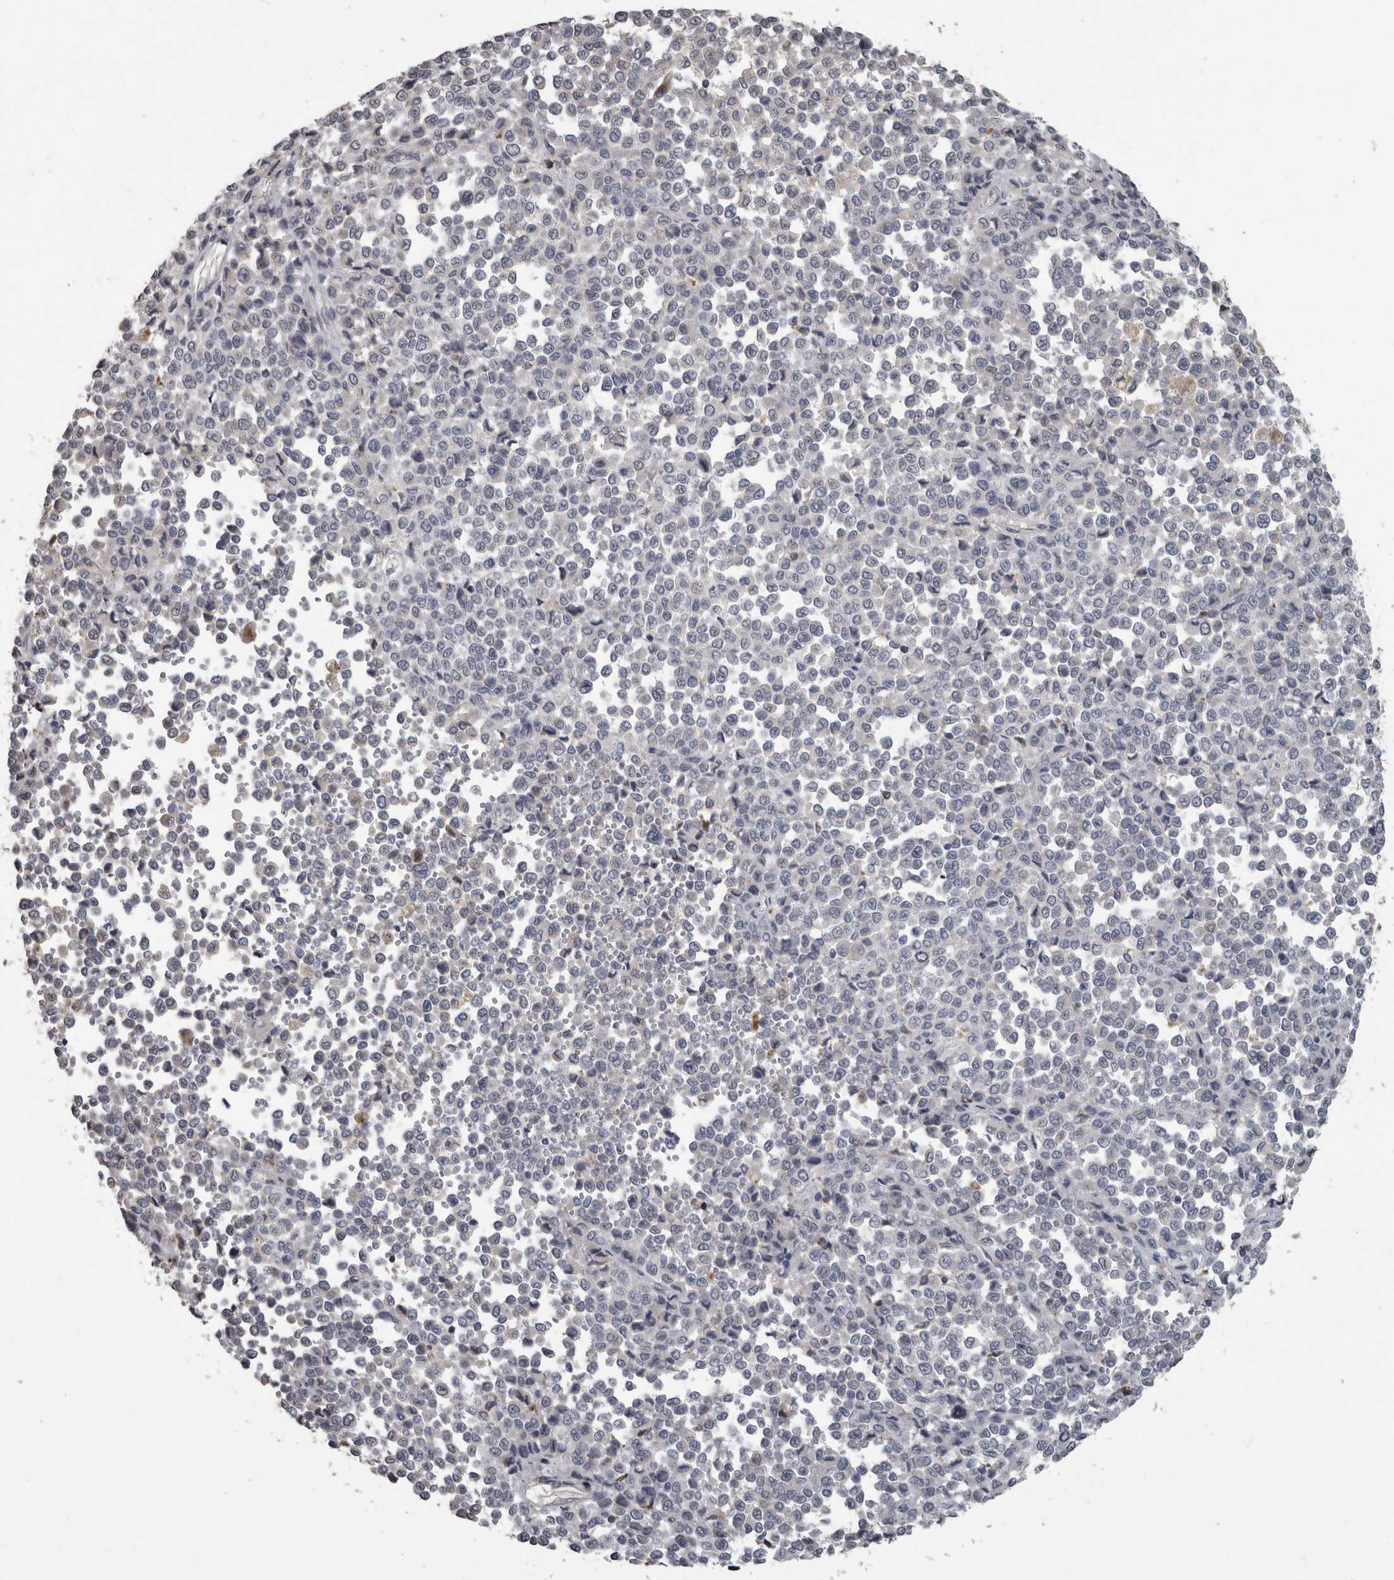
{"staining": {"intensity": "negative", "quantity": "none", "location": "none"}, "tissue": "melanoma", "cell_type": "Tumor cells", "image_type": "cancer", "snomed": [{"axis": "morphology", "description": "Malignant melanoma, Metastatic site"}, {"axis": "topography", "description": "Pancreas"}], "caption": "Immunohistochemistry micrograph of neoplastic tissue: malignant melanoma (metastatic site) stained with DAB (3,3'-diaminobenzidine) shows no significant protein positivity in tumor cells.", "gene": "NAAA", "patient": {"sex": "female", "age": 30}}